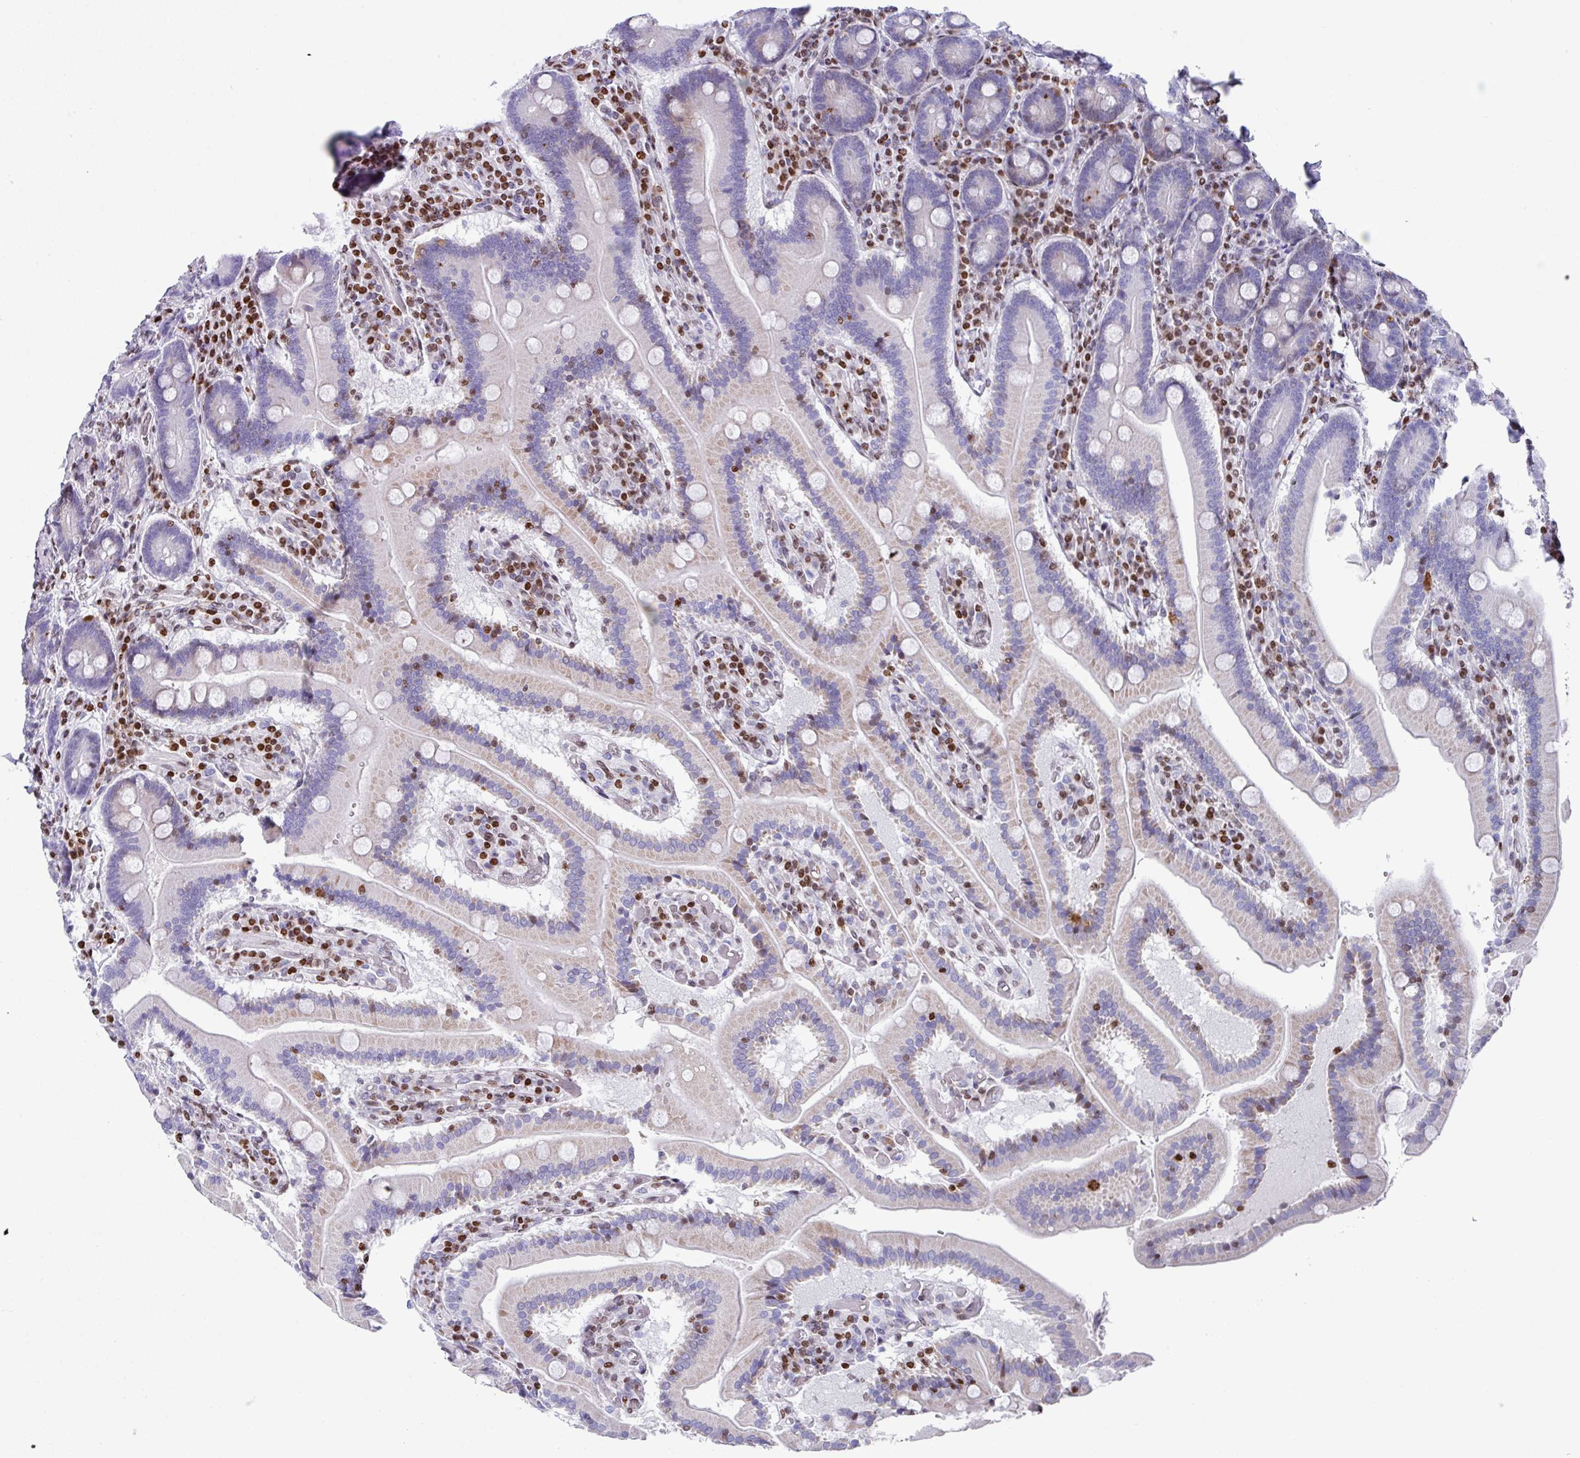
{"staining": {"intensity": "moderate", "quantity": "<25%", "location": "nuclear"}, "tissue": "duodenum", "cell_type": "Glandular cells", "image_type": "normal", "snomed": [{"axis": "morphology", "description": "Normal tissue, NOS"}, {"axis": "topography", "description": "Duodenum"}], "caption": "IHC histopathology image of benign duodenum: duodenum stained using IHC reveals low levels of moderate protein expression localized specifically in the nuclear of glandular cells, appearing as a nuclear brown color.", "gene": "TCF3", "patient": {"sex": "female", "age": 62}}